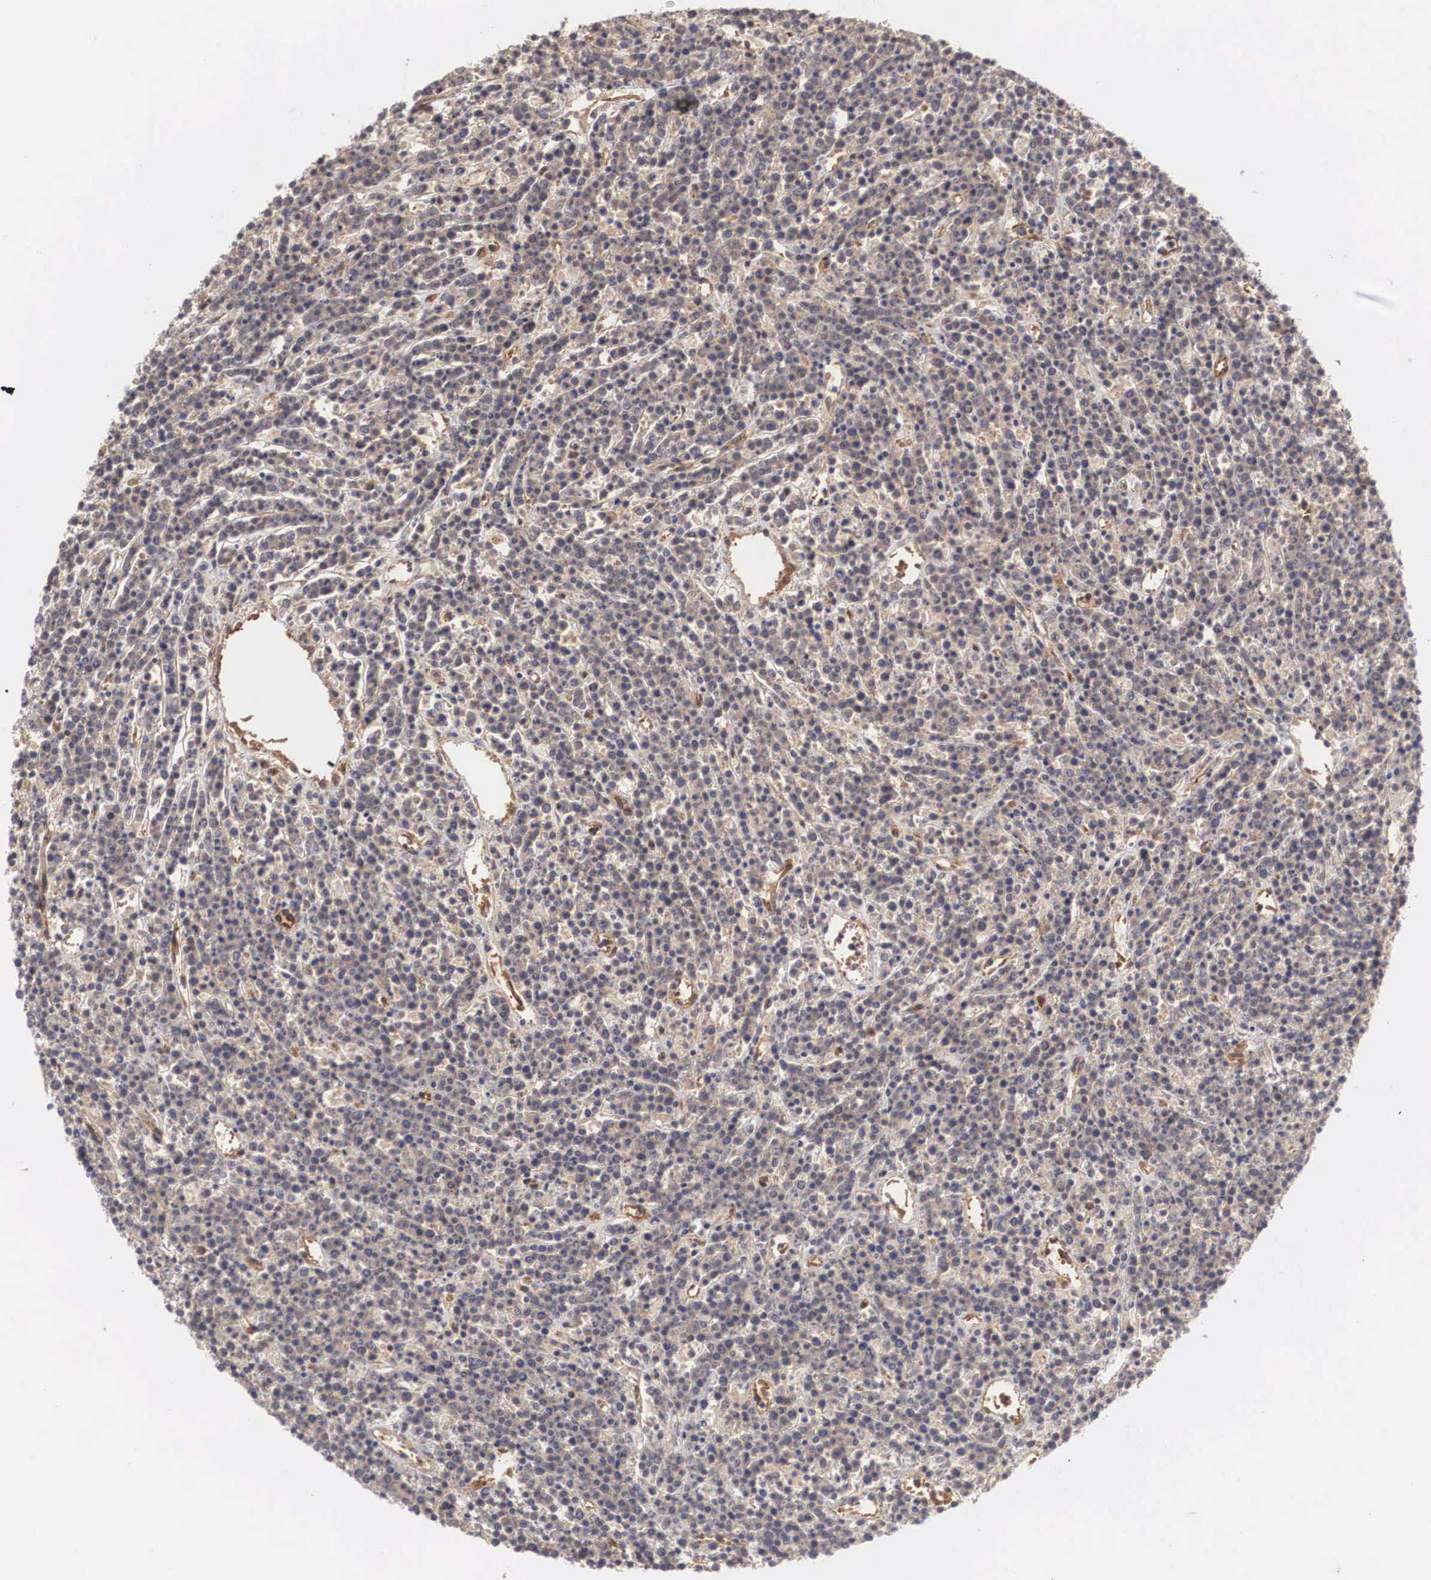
{"staining": {"intensity": "weak", "quantity": ">75%", "location": "cytoplasmic/membranous"}, "tissue": "lymphoma", "cell_type": "Tumor cells", "image_type": "cancer", "snomed": [{"axis": "morphology", "description": "Malignant lymphoma, non-Hodgkin's type, High grade"}, {"axis": "topography", "description": "Ovary"}], "caption": "High-grade malignant lymphoma, non-Hodgkin's type tissue demonstrates weak cytoplasmic/membranous positivity in about >75% of tumor cells, visualized by immunohistochemistry.", "gene": "ARMCX4", "patient": {"sex": "female", "age": 56}}